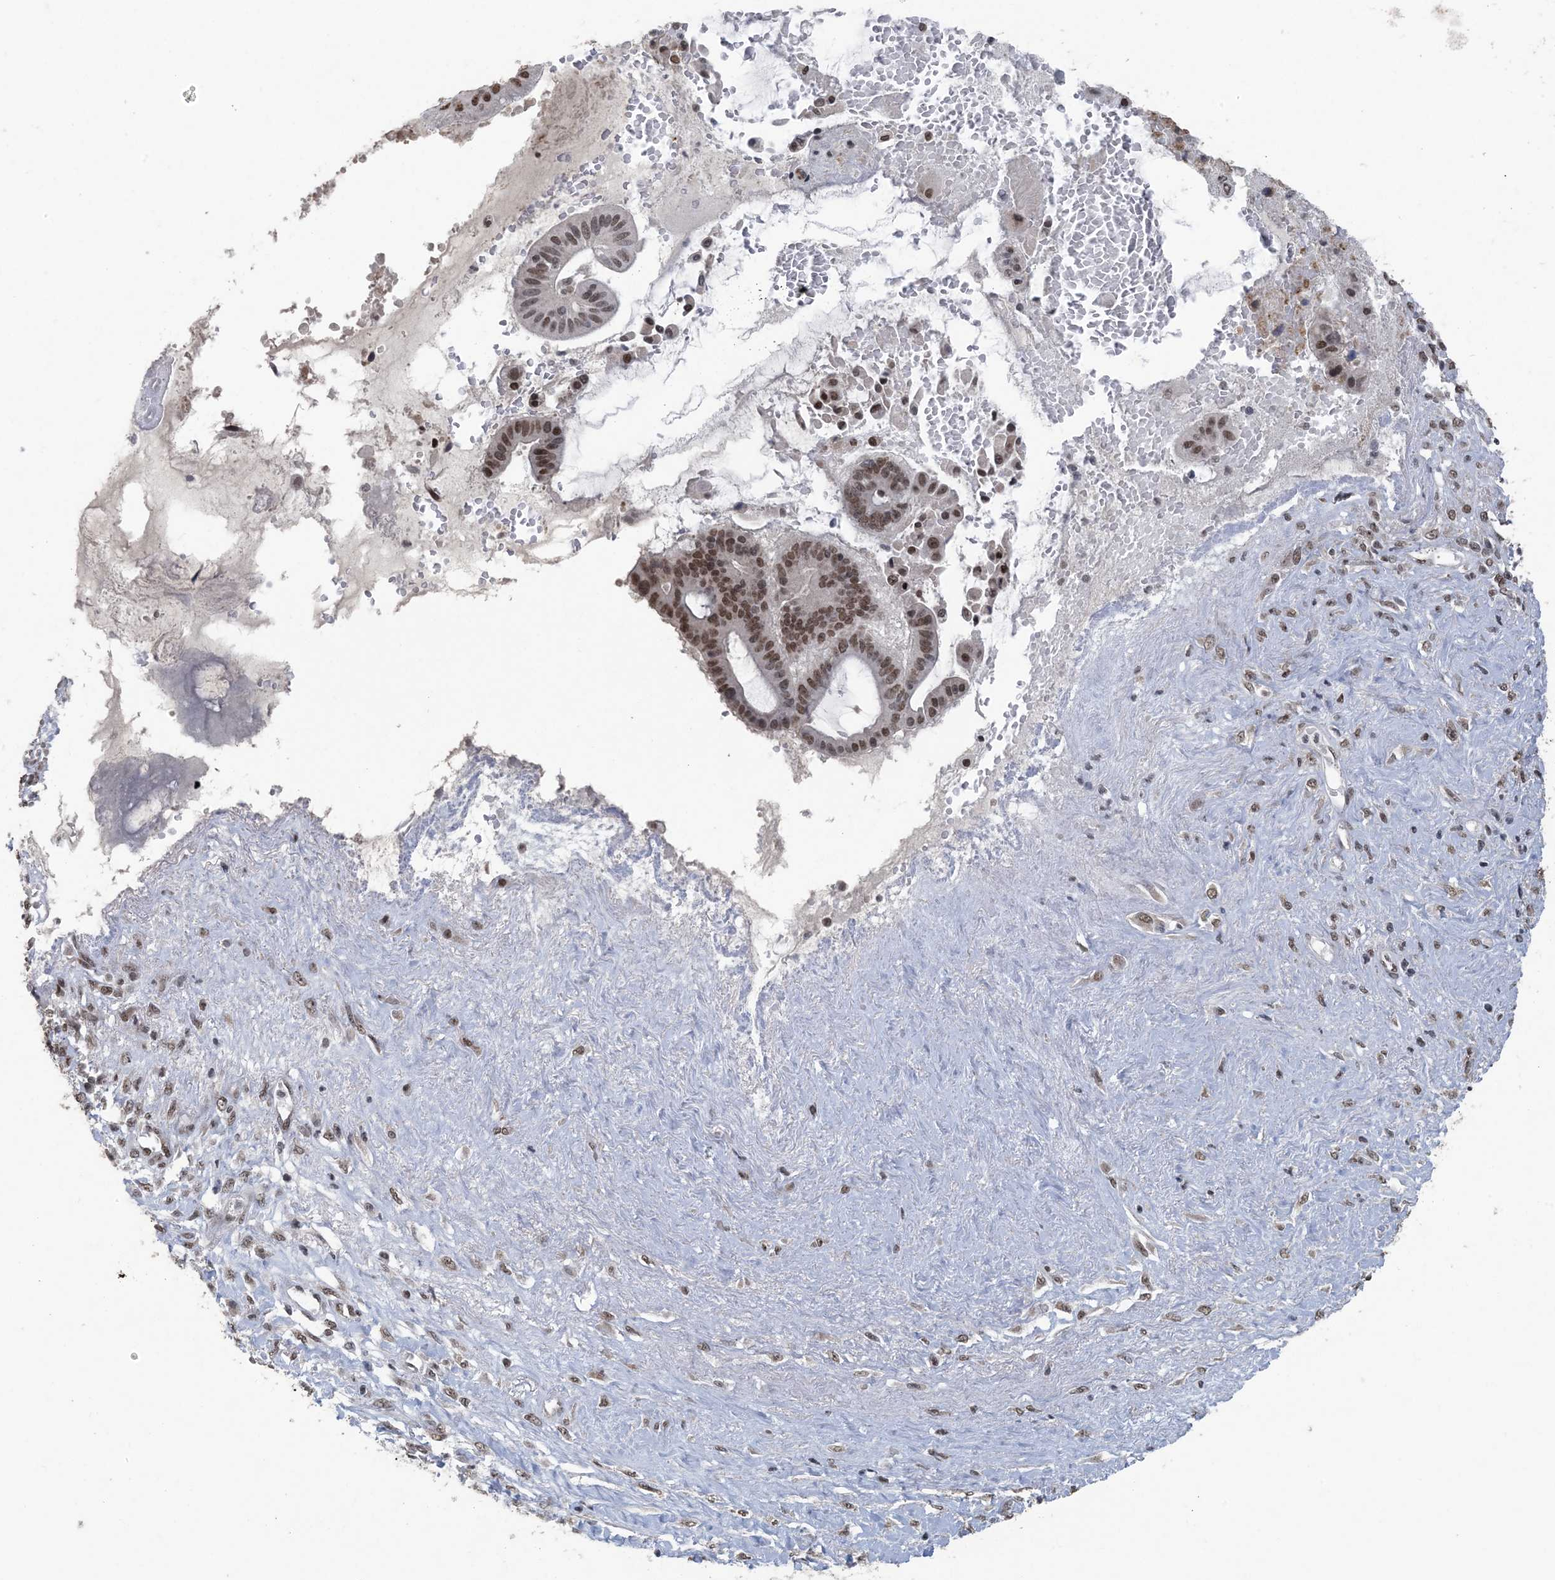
{"staining": {"intensity": "moderate", "quantity": ">75%", "location": "nuclear"}, "tissue": "pancreatic cancer", "cell_type": "Tumor cells", "image_type": "cancer", "snomed": [{"axis": "morphology", "description": "Inflammation, NOS"}, {"axis": "morphology", "description": "Adenocarcinoma, NOS"}, {"axis": "topography", "description": "Pancreas"}], "caption": "Immunohistochemistry of adenocarcinoma (pancreatic) displays medium levels of moderate nuclear staining in about >75% of tumor cells. (IHC, brightfield microscopy, high magnification).", "gene": "MBD2", "patient": {"sex": "female", "age": 56}}